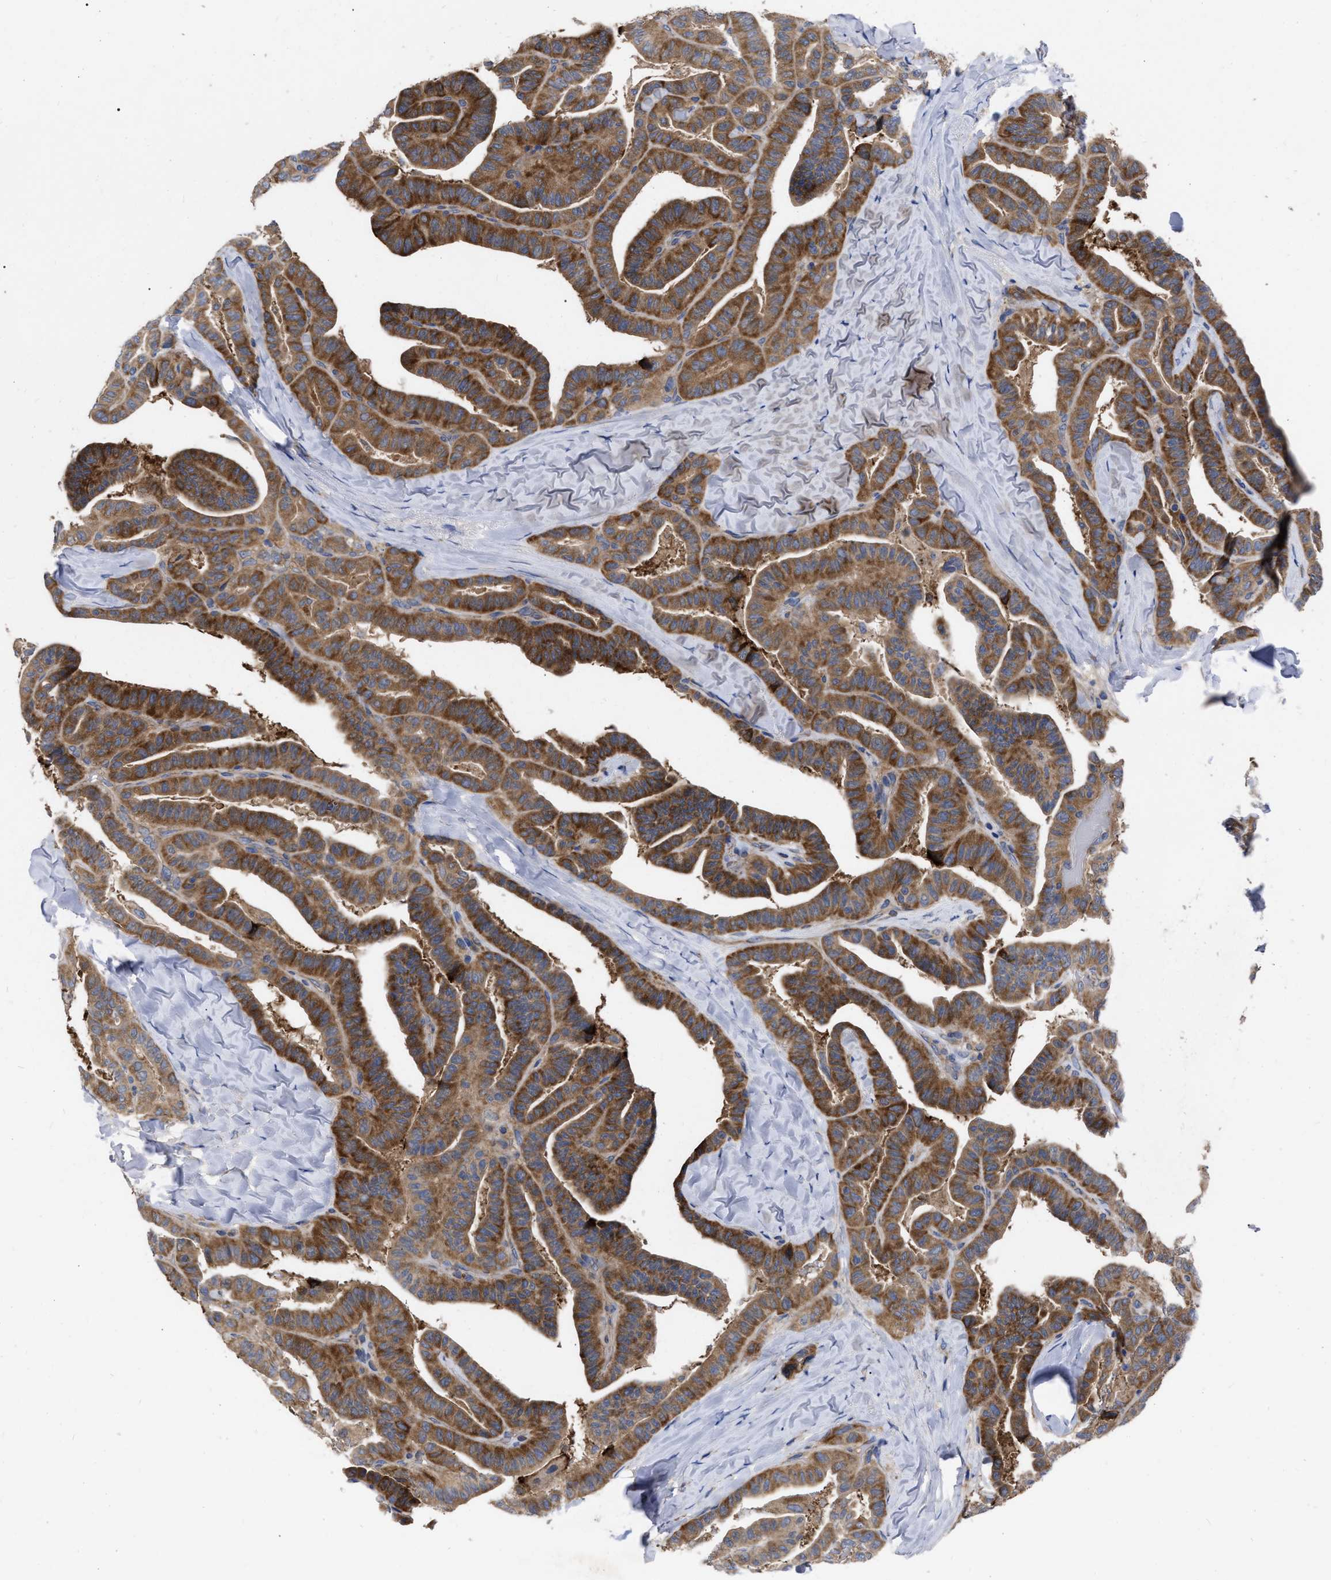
{"staining": {"intensity": "moderate", "quantity": ">75%", "location": "cytoplasmic/membranous"}, "tissue": "thyroid cancer", "cell_type": "Tumor cells", "image_type": "cancer", "snomed": [{"axis": "morphology", "description": "Papillary adenocarcinoma, NOS"}, {"axis": "topography", "description": "Thyroid gland"}], "caption": "Papillary adenocarcinoma (thyroid) stained with a protein marker exhibits moderate staining in tumor cells.", "gene": "CDKN2C", "patient": {"sex": "male", "age": 77}}